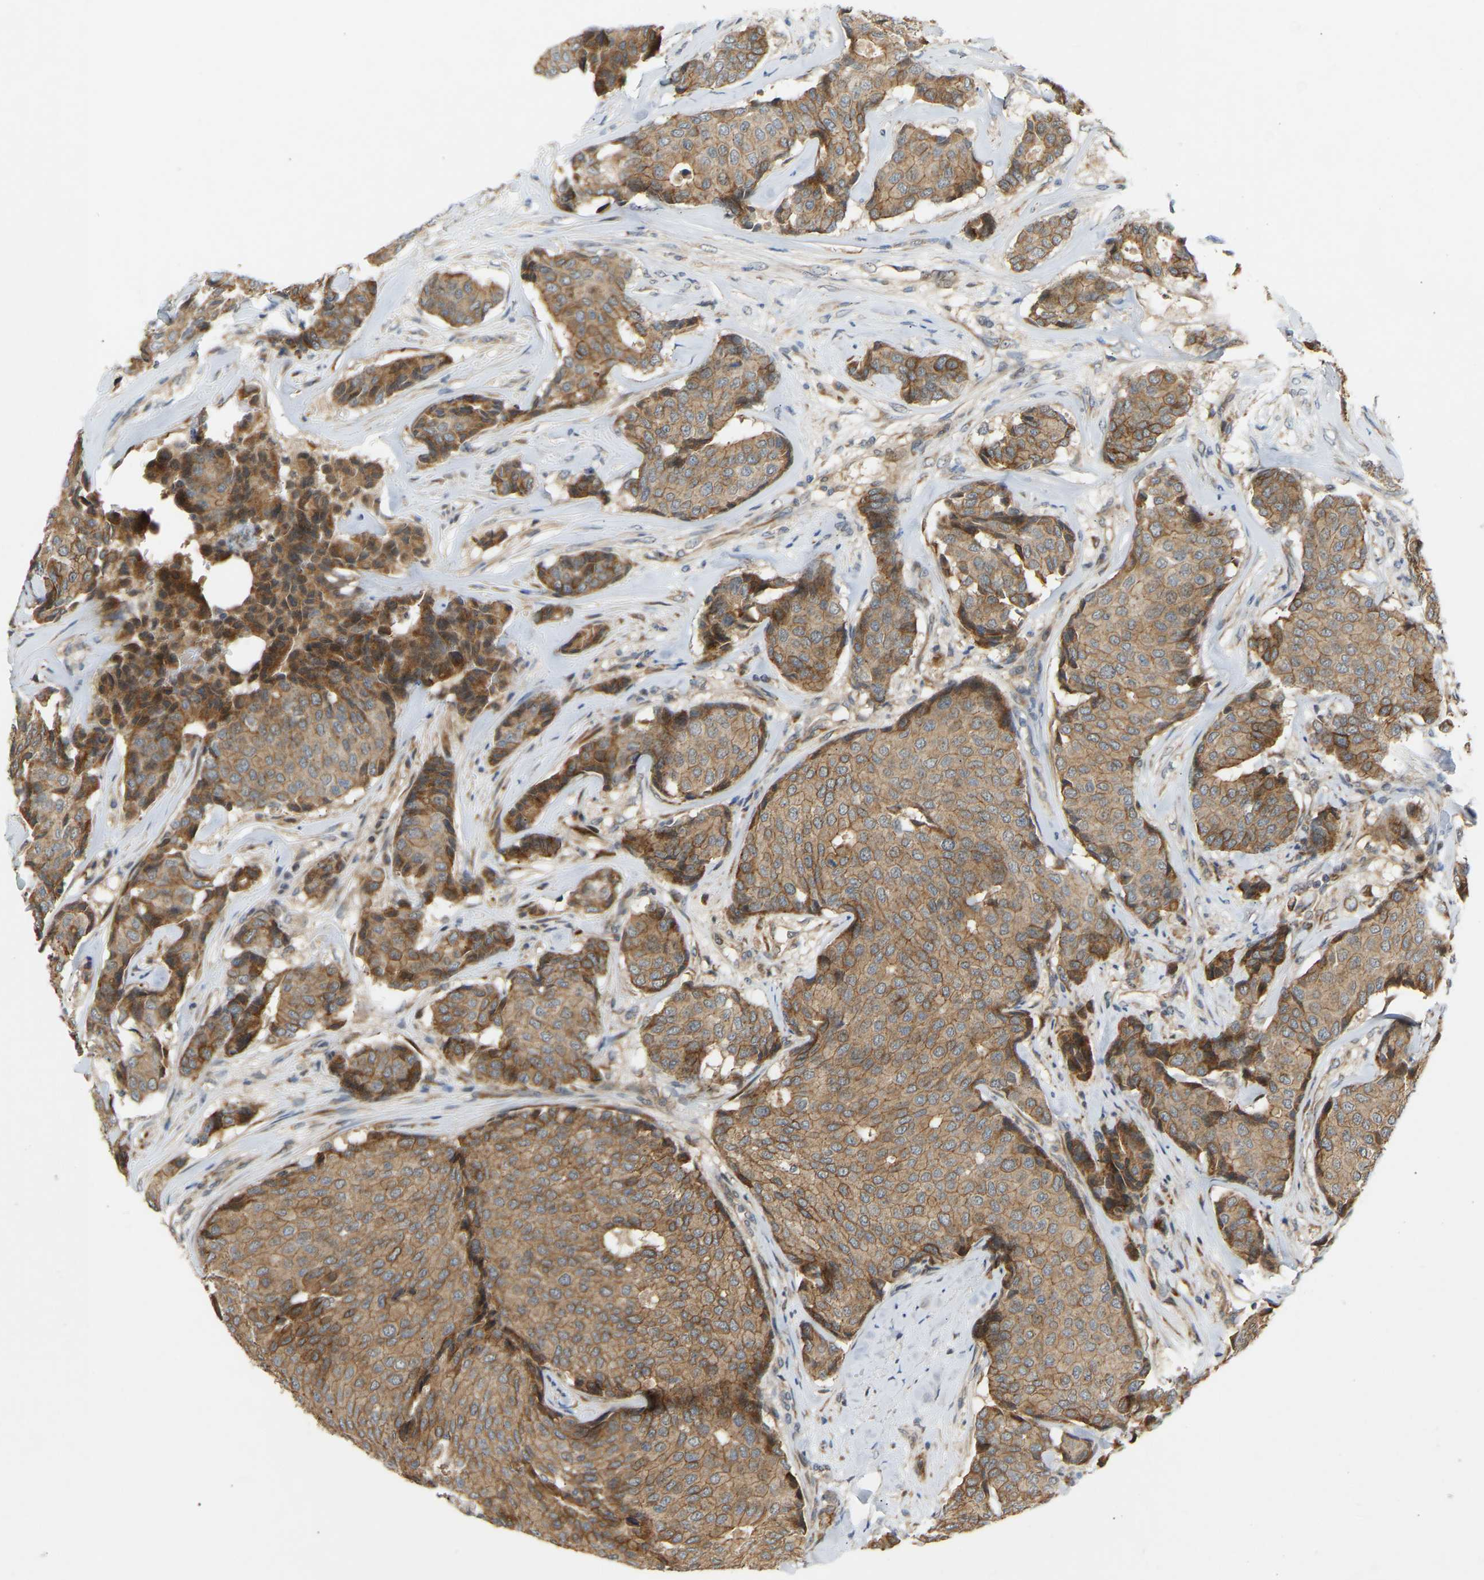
{"staining": {"intensity": "moderate", "quantity": ">75%", "location": "cytoplasmic/membranous"}, "tissue": "breast cancer", "cell_type": "Tumor cells", "image_type": "cancer", "snomed": [{"axis": "morphology", "description": "Duct carcinoma"}, {"axis": "topography", "description": "Breast"}], "caption": "Human breast infiltrating ductal carcinoma stained with a protein marker exhibits moderate staining in tumor cells.", "gene": "PTCD1", "patient": {"sex": "female", "age": 75}}